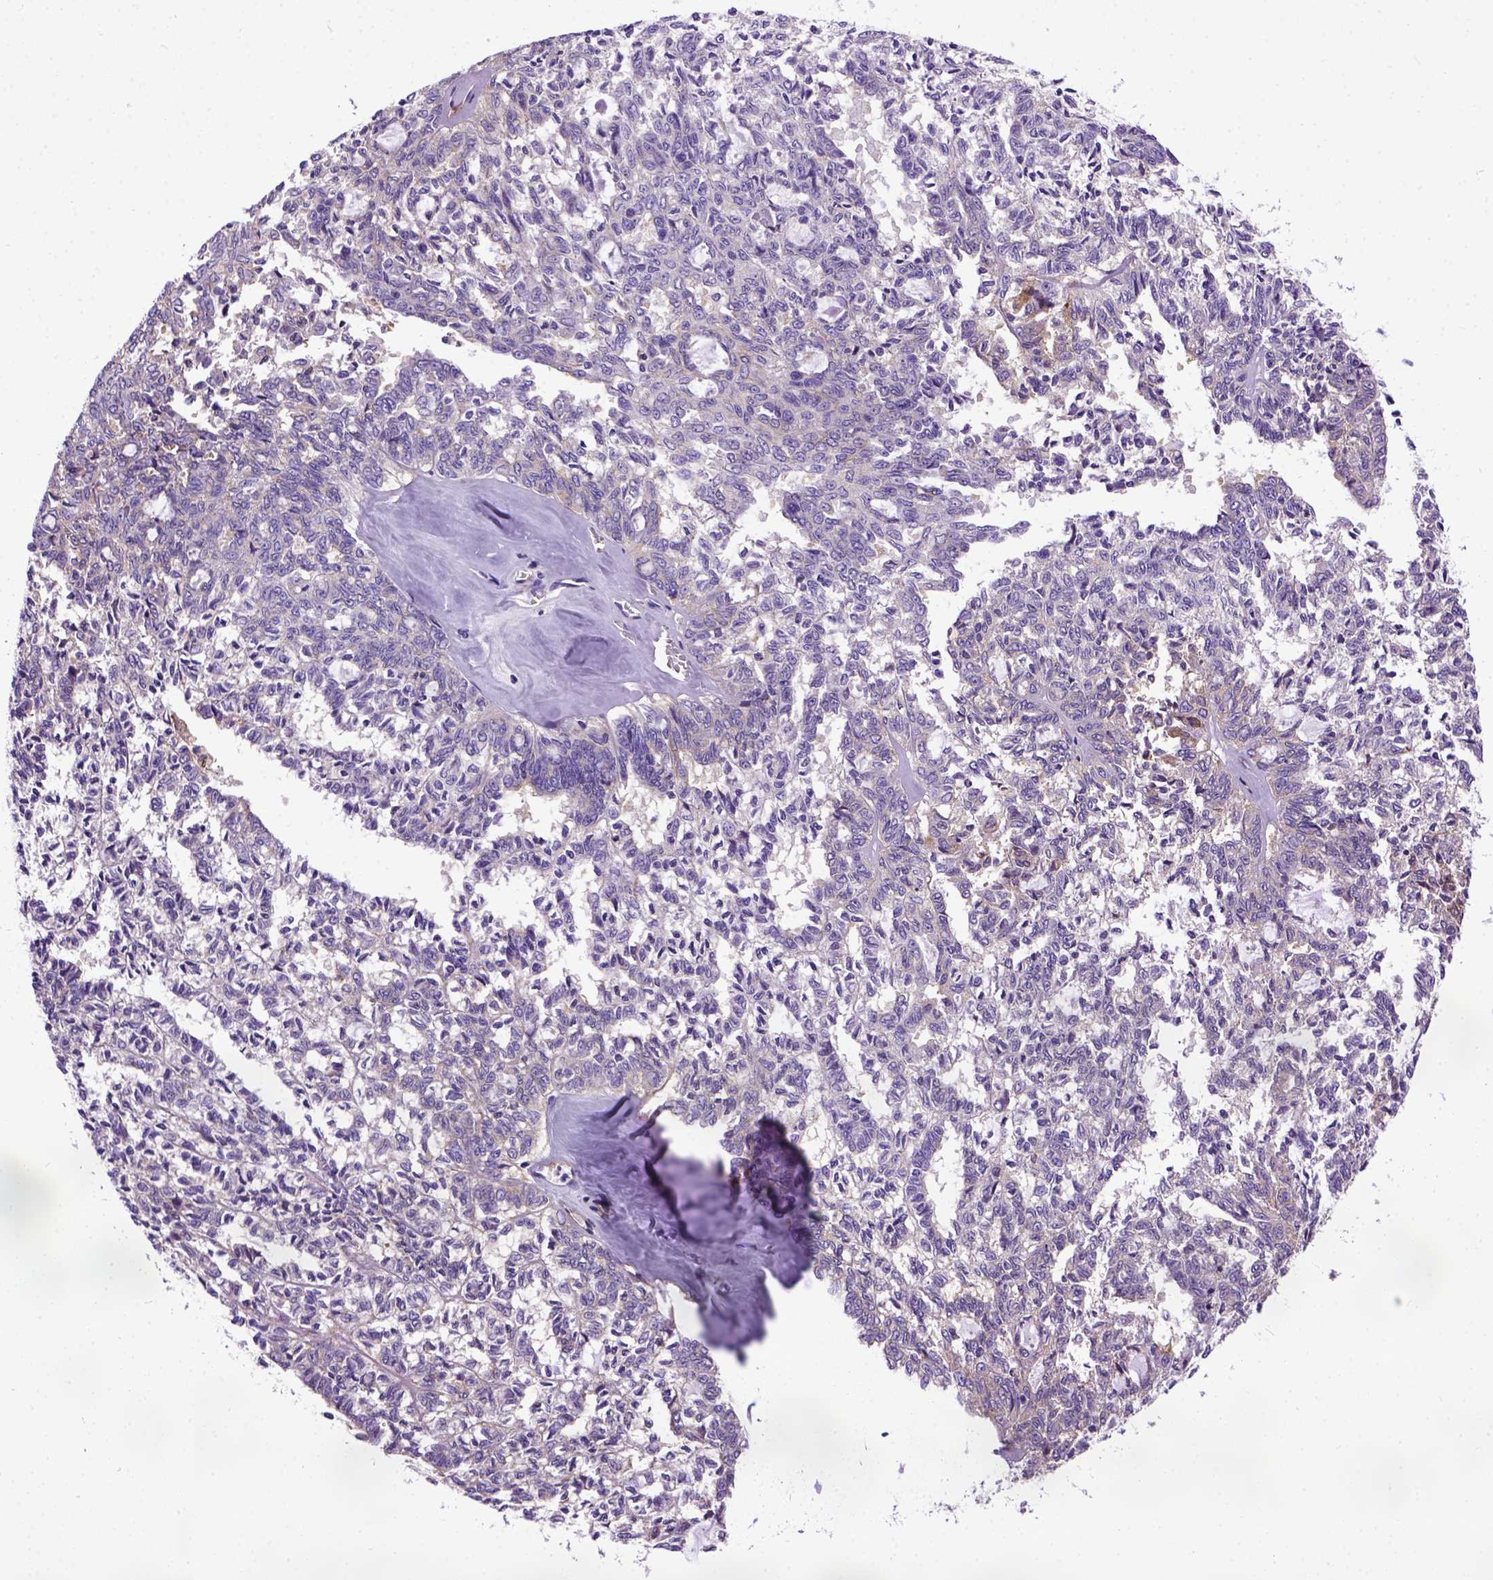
{"staining": {"intensity": "weak", "quantity": "<25%", "location": "cytoplasmic/membranous"}, "tissue": "ovarian cancer", "cell_type": "Tumor cells", "image_type": "cancer", "snomed": [{"axis": "morphology", "description": "Cystadenocarcinoma, serous, NOS"}, {"axis": "topography", "description": "Ovary"}], "caption": "Histopathology image shows no protein staining in tumor cells of serous cystadenocarcinoma (ovarian) tissue.", "gene": "MVP", "patient": {"sex": "female", "age": 71}}